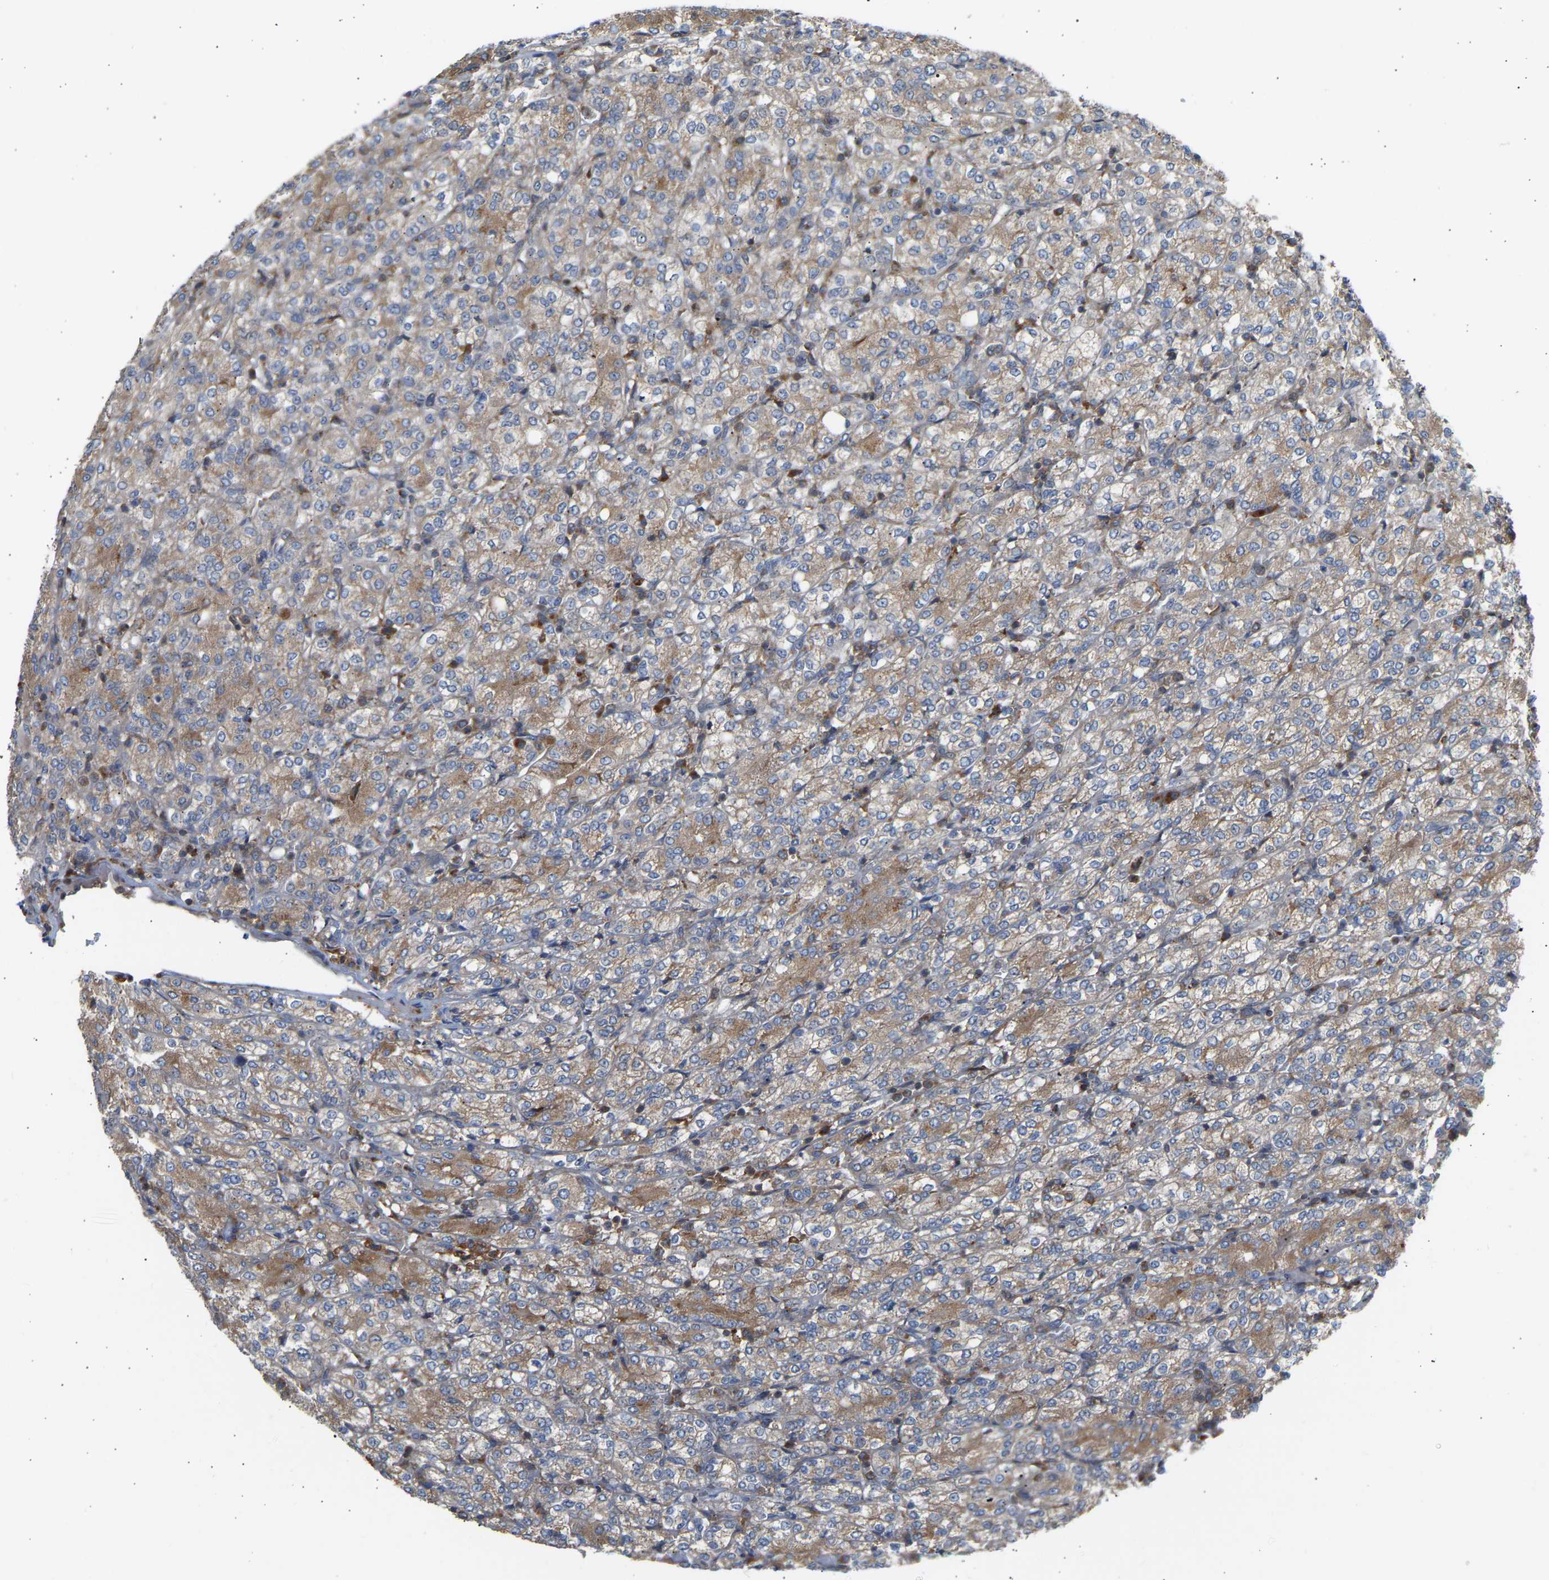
{"staining": {"intensity": "moderate", "quantity": ">75%", "location": "cytoplasmic/membranous"}, "tissue": "renal cancer", "cell_type": "Tumor cells", "image_type": "cancer", "snomed": [{"axis": "morphology", "description": "Adenocarcinoma, NOS"}, {"axis": "topography", "description": "Kidney"}], "caption": "The histopathology image demonstrates a brown stain indicating the presence of a protein in the cytoplasmic/membranous of tumor cells in renal adenocarcinoma. The staining was performed using DAB to visualize the protein expression in brown, while the nuclei were stained in blue with hematoxylin (Magnification: 20x).", "gene": "GCN1", "patient": {"sex": "male", "age": 77}}